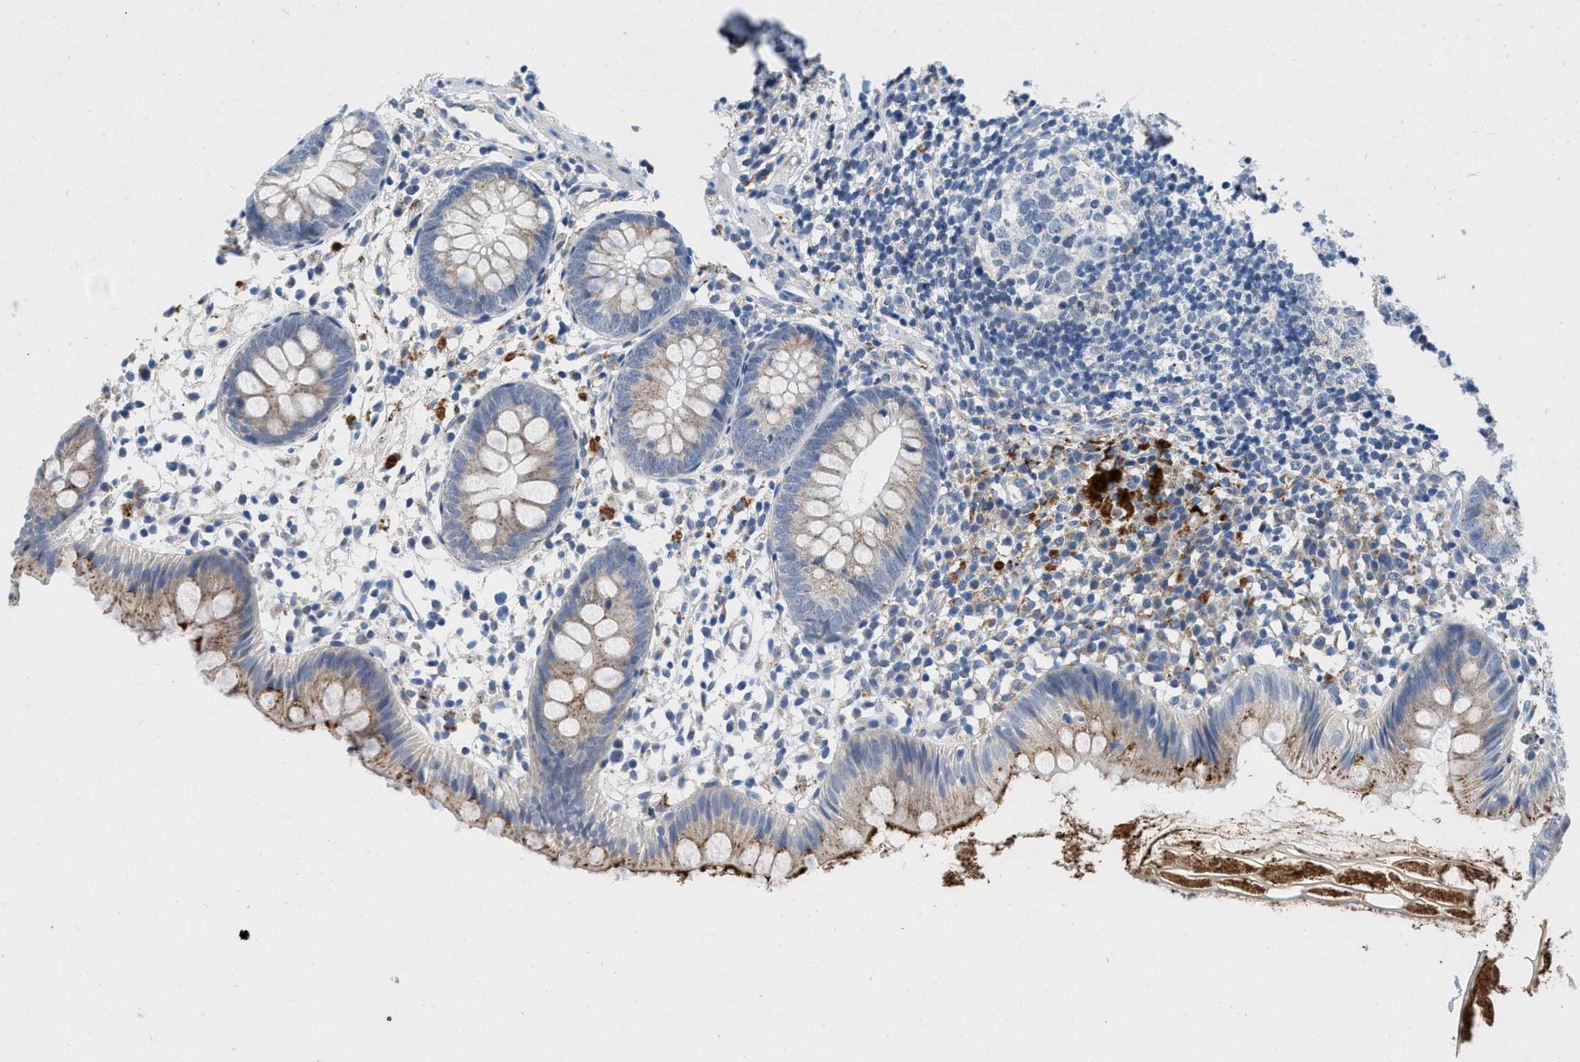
{"staining": {"intensity": "moderate", "quantity": "<25%", "location": "cytoplasmic/membranous"}, "tissue": "appendix", "cell_type": "Glandular cells", "image_type": "normal", "snomed": [{"axis": "morphology", "description": "Normal tissue, NOS"}, {"axis": "topography", "description": "Appendix"}], "caption": "IHC micrograph of benign appendix: appendix stained using immunohistochemistry (IHC) displays low levels of moderate protein expression localized specifically in the cytoplasmic/membranous of glandular cells, appearing as a cytoplasmic/membranous brown color.", "gene": "TSPAN3", "patient": {"sex": "female", "age": 20}}